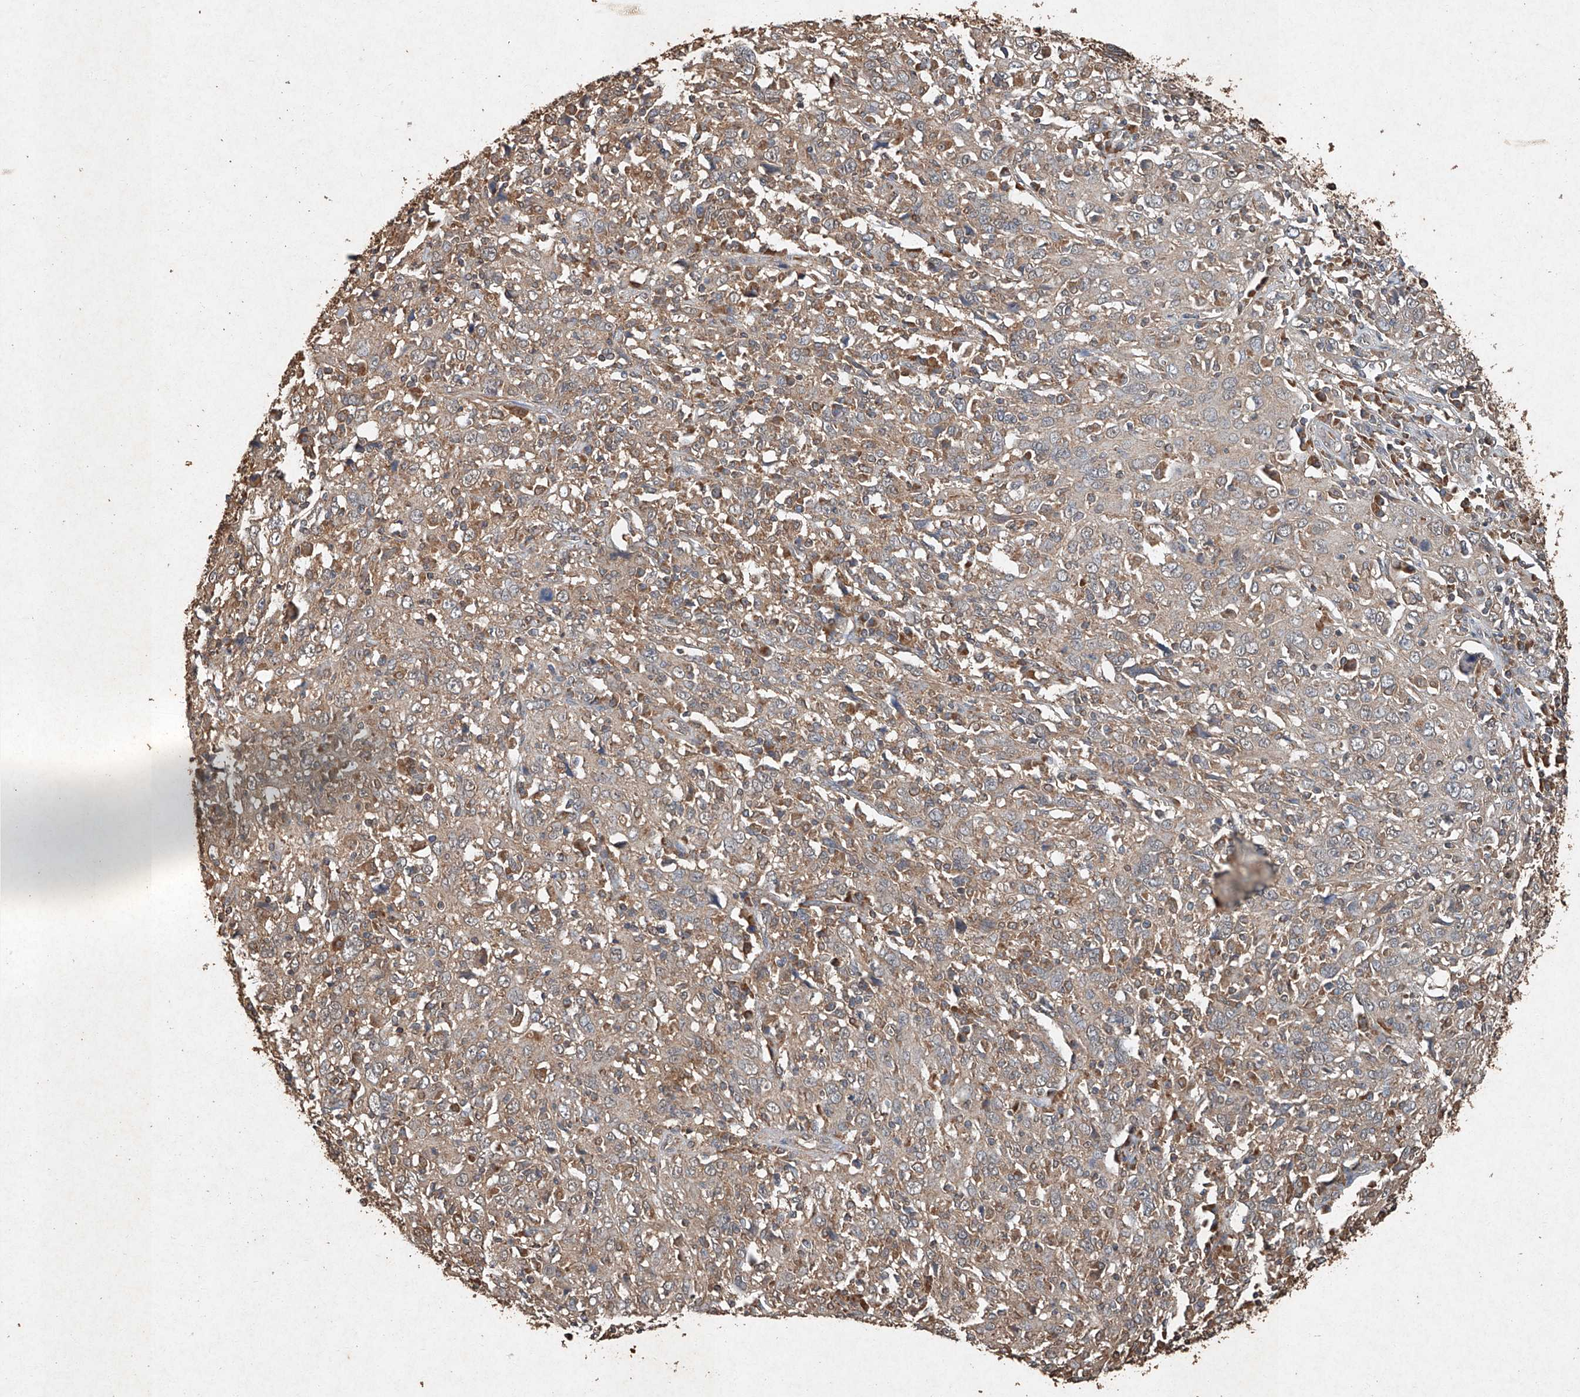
{"staining": {"intensity": "weak", "quantity": ">75%", "location": "cytoplasmic/membranous"}, "tissue": "cervical cancer", "cell_type": "Tumor cells", "image_type": "cancer", "snomed": [{"axis": "morphology", "description": "Squamous cell carcinoma, NOS"}, {"axis": "topography", "description": "Cervix"}], "caption": "Tumor cells demonstrate low levels of weak cytoplasmic/membranous staining in approximately >75% of cells in human cervical cancer.", "gene": "STK3", "patient": {"sex": "female", "age": 46}}